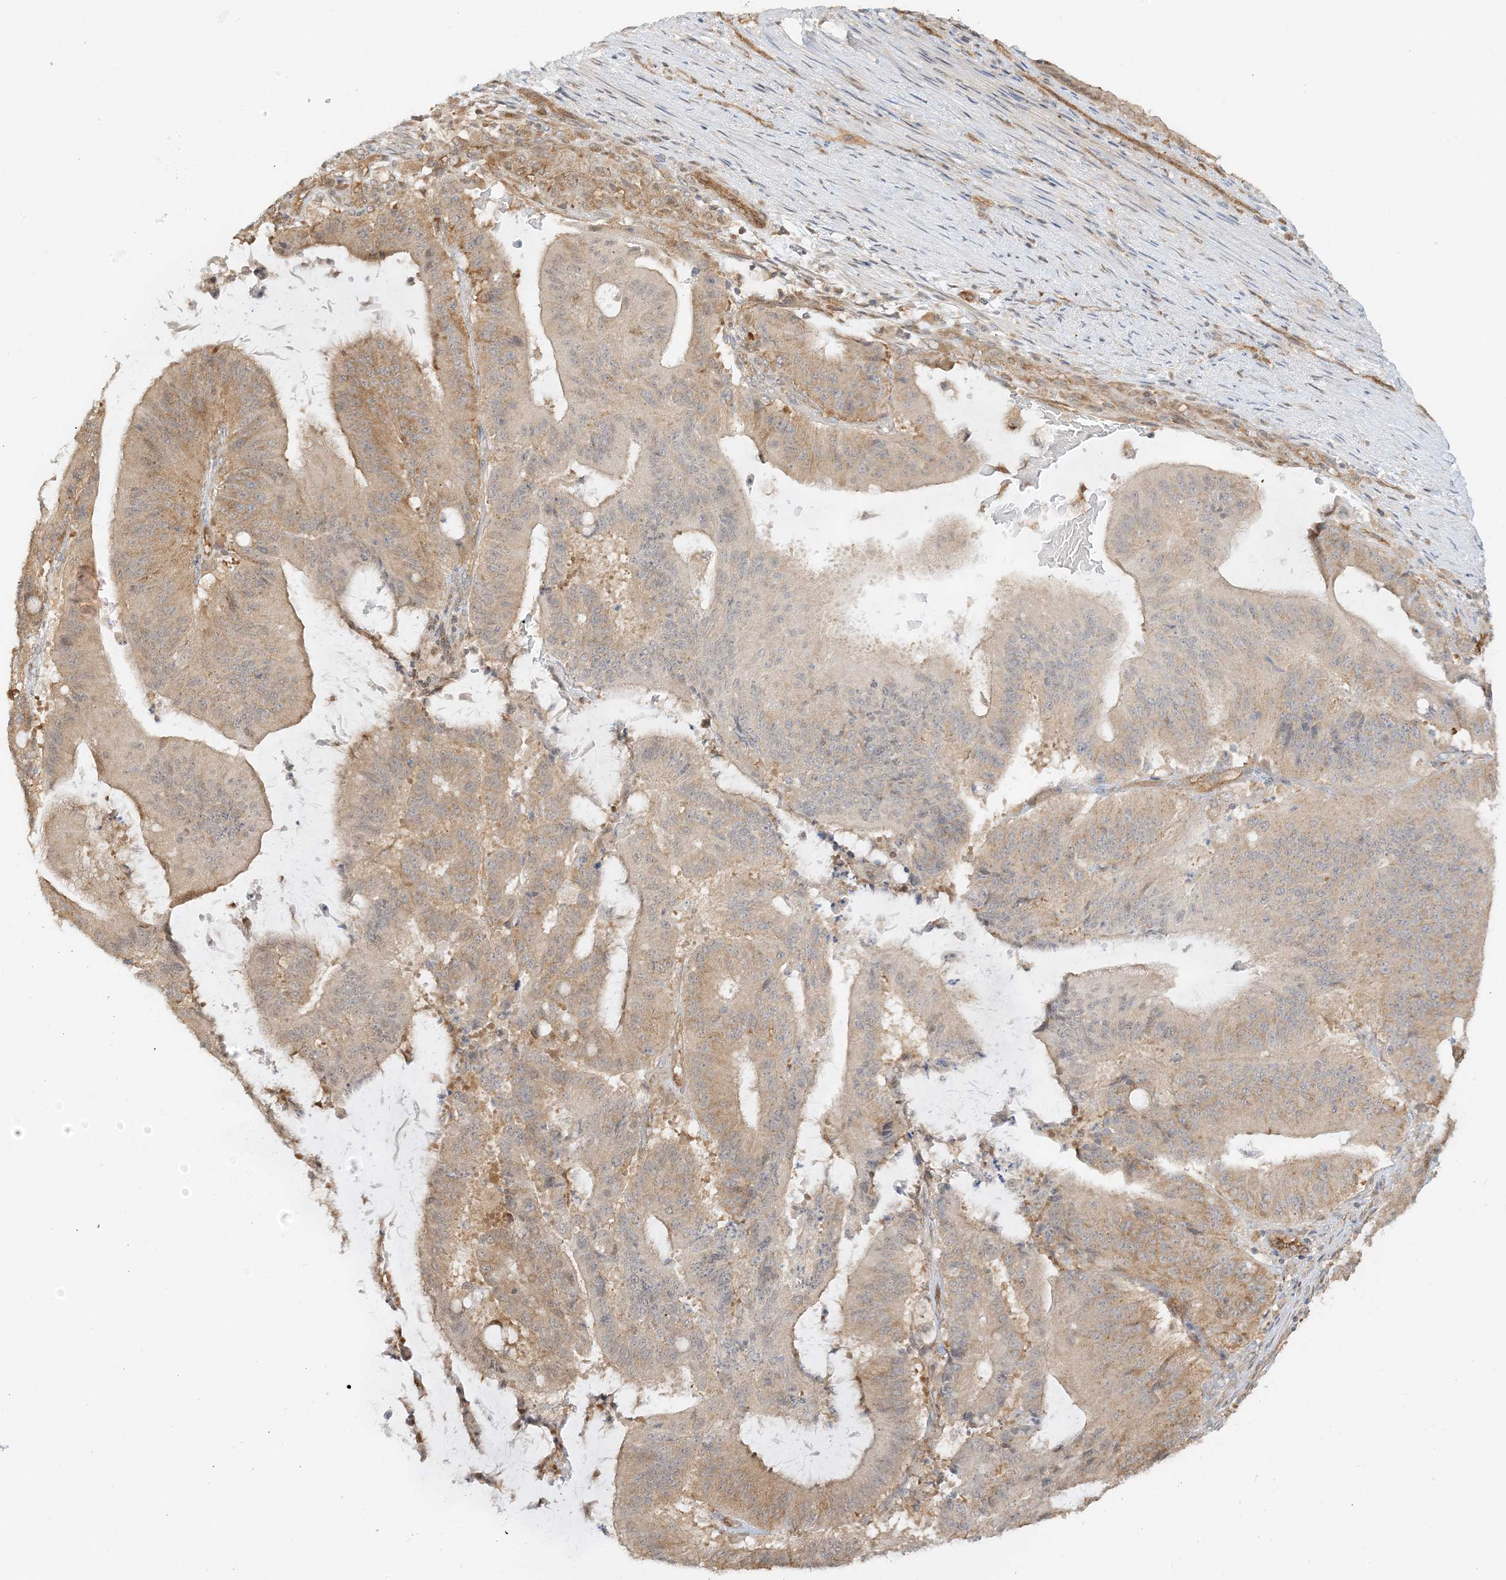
{"staining": {"intensity": "weak", "quantity": "25%-75%", "location": "cytoplasmic/membranous"}, "tissue": "liver cancer", "cell_type": "Tumor cells", "image_type": "cancer", "snomed": [{"axis": "morphology", "description": "Normal tissue, NOS"}, {"axis": "morphology", "description": "Cholangiocarcinoma"}, {"axis": "topography", "description": "Liver"}, {"axis": "topography", "description": "Peripheral nerve tissue"}], "caption": "Immunohistochemistry (DAB (3,3'-diaminobenzidine)) staining of human liver cancer (cholangiocarcinoma) demonstrates weak cytoplasmic/membranous protein staining in approximately 25%-75% of tumor cells.", "gene": "UBAP2L", "patient": {"sex": "female", "age": 73}}